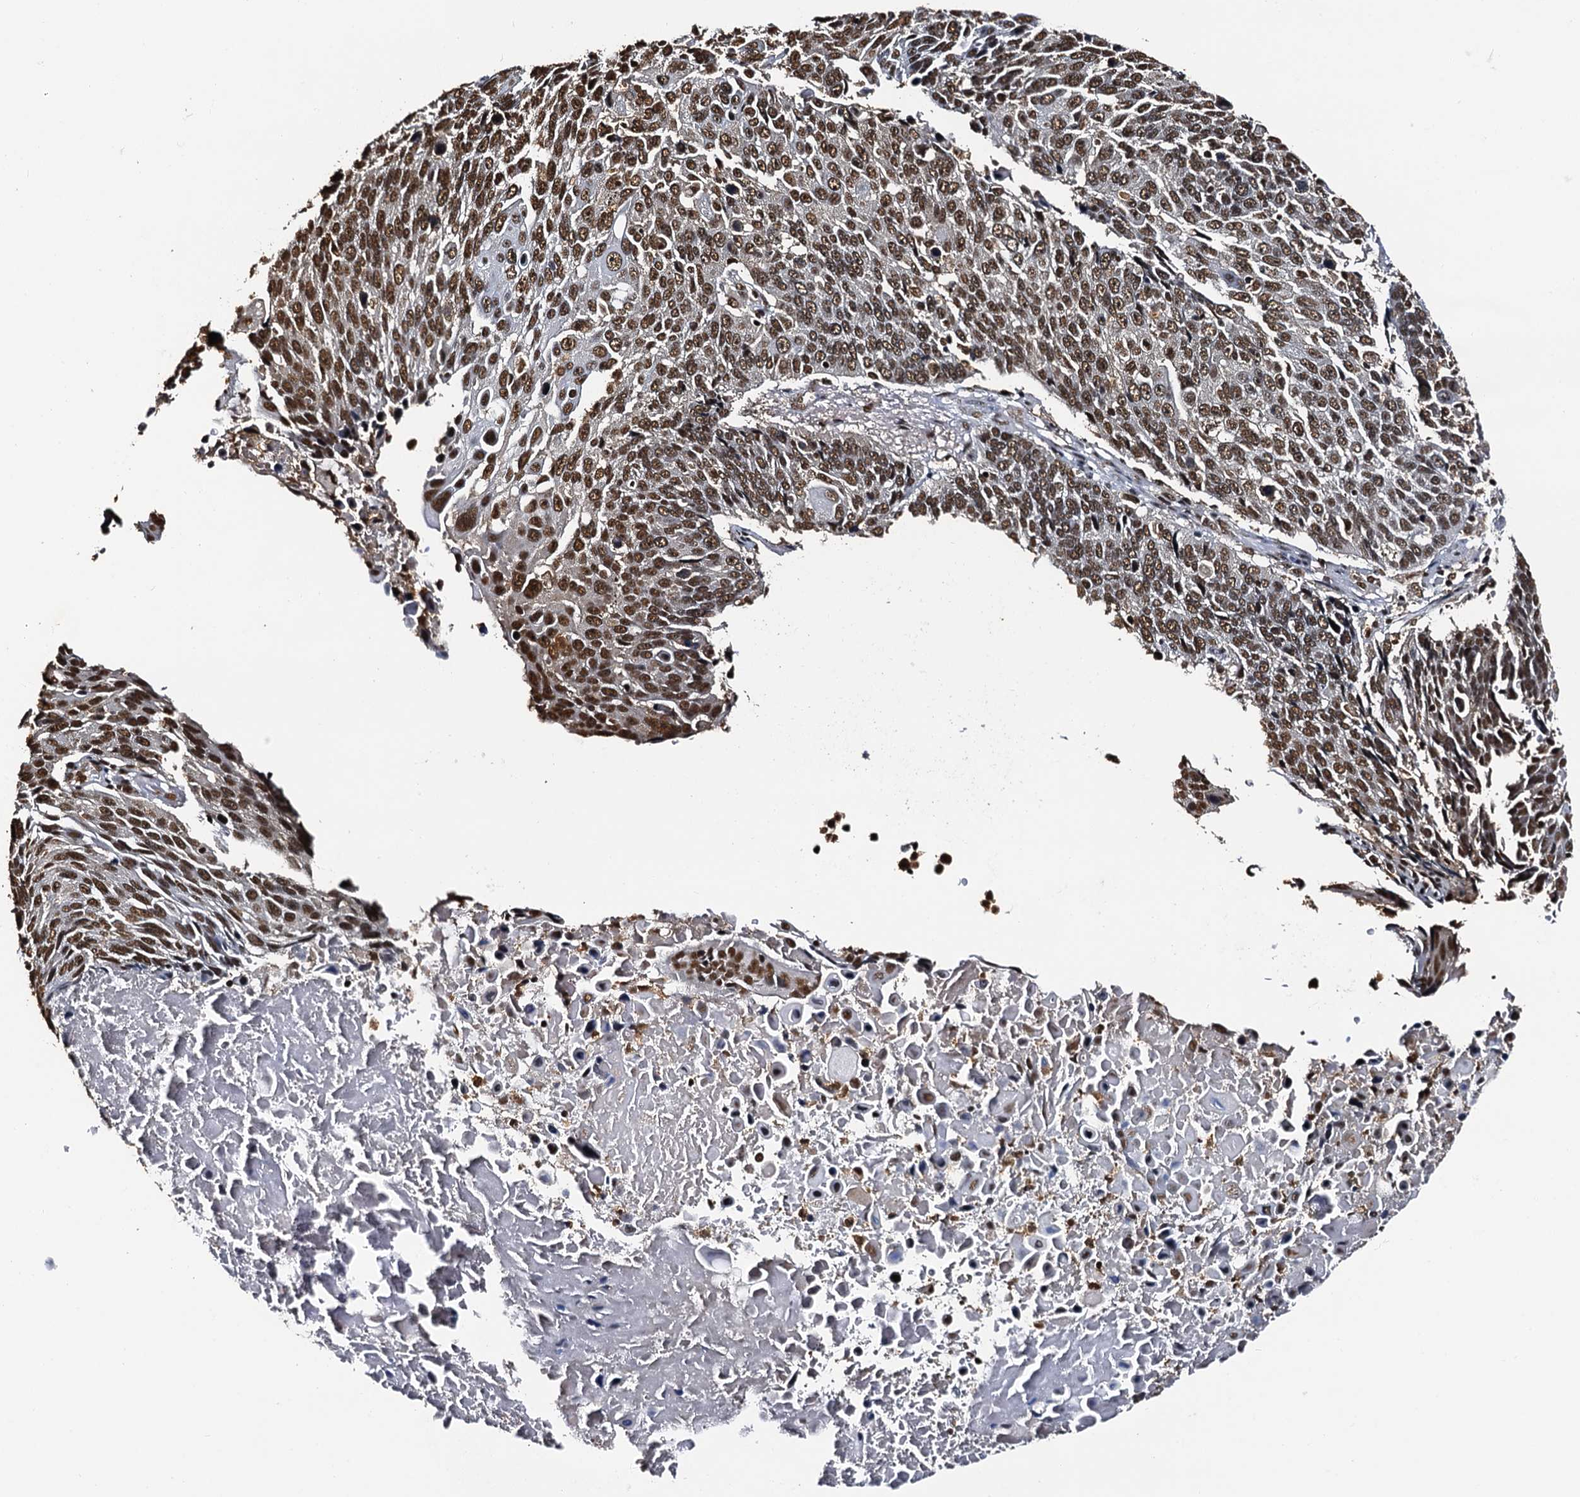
{"staining": {"intensity": "moderate", "quantity": ">75%", "location": "nuclear"}, "tissue": "lung cancer", "cell_type": "Tumor cells", "image_type": "cancer", "snomed": [{"axis": "morphology", "description": "Squamous cell carcinoma, NOS"}, {"axis": "topography", "description": "Lung"}], "caption": "Immunohistochemistry (IHC) histopathology image of neoplastic tissue: human lung cancer (squamous cell carcinoma) stained using immunohistochemistry (IHC) reveals medium levels of moderate protein expression localized specifically in the nuclear of tumor cells, appearing as a nuclear brown color.", "gene": "SNRPD2", "patient": {"sex": "male", "age": 66}}